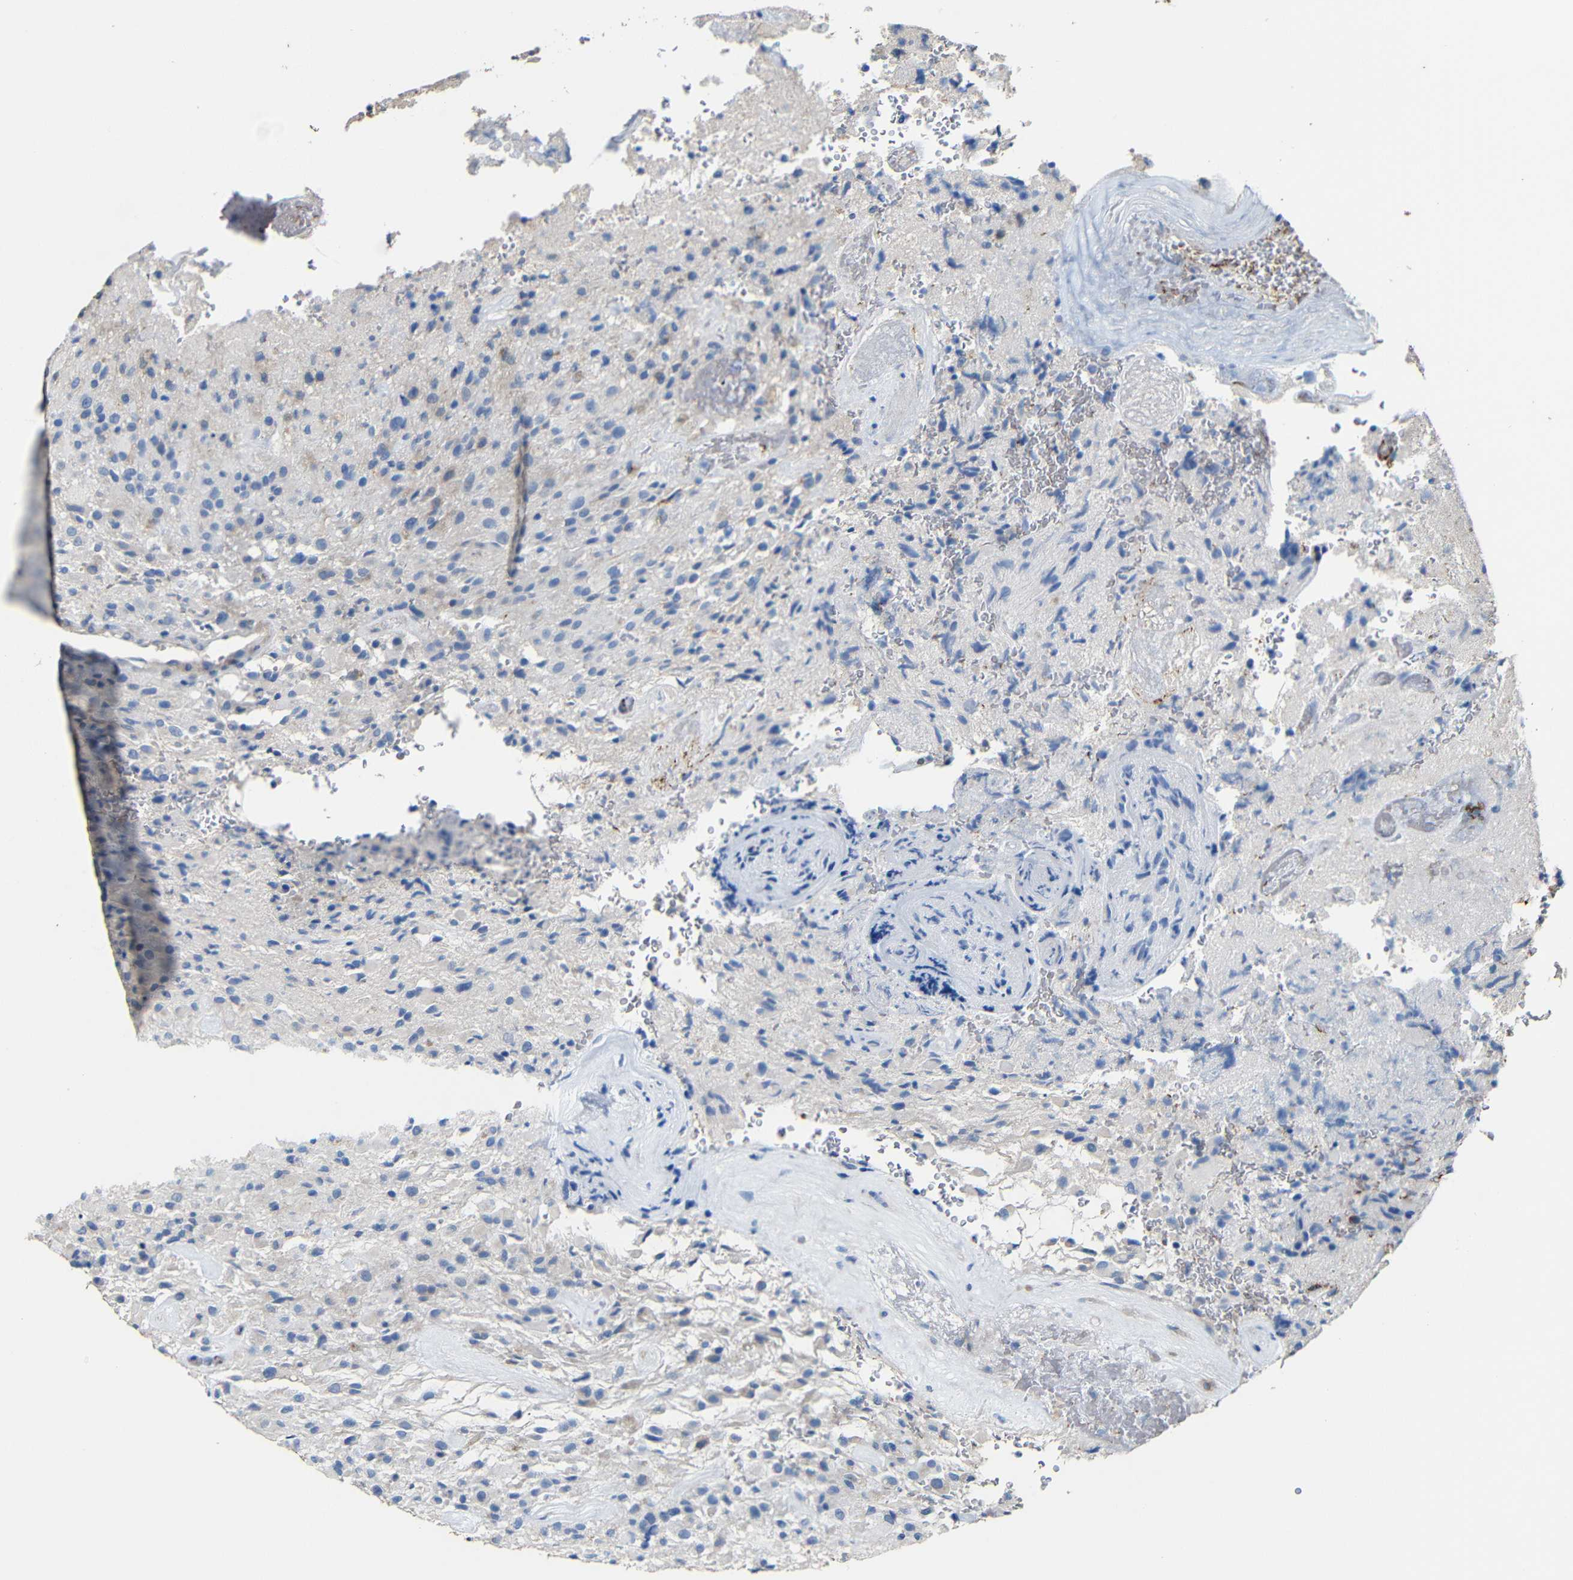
{"staining": {"intensity": "negative", "quantity": "none", "location": "none"}, "tissue": "glioma", "cell_type": "Tumor cells", "image_type": "cancer", "snomed": [{"axis": "morphology", "description": "Glioma, malignant, High grade"}, {"axis": "topography", "description": "Brain"}], "caption": "Immunohistochemistry image of human glioma stained for a protein (brown), which displays no positivity in tumor cells.", "gene": "ACKR2", "patient": {"sex": "male", "age": 71}}